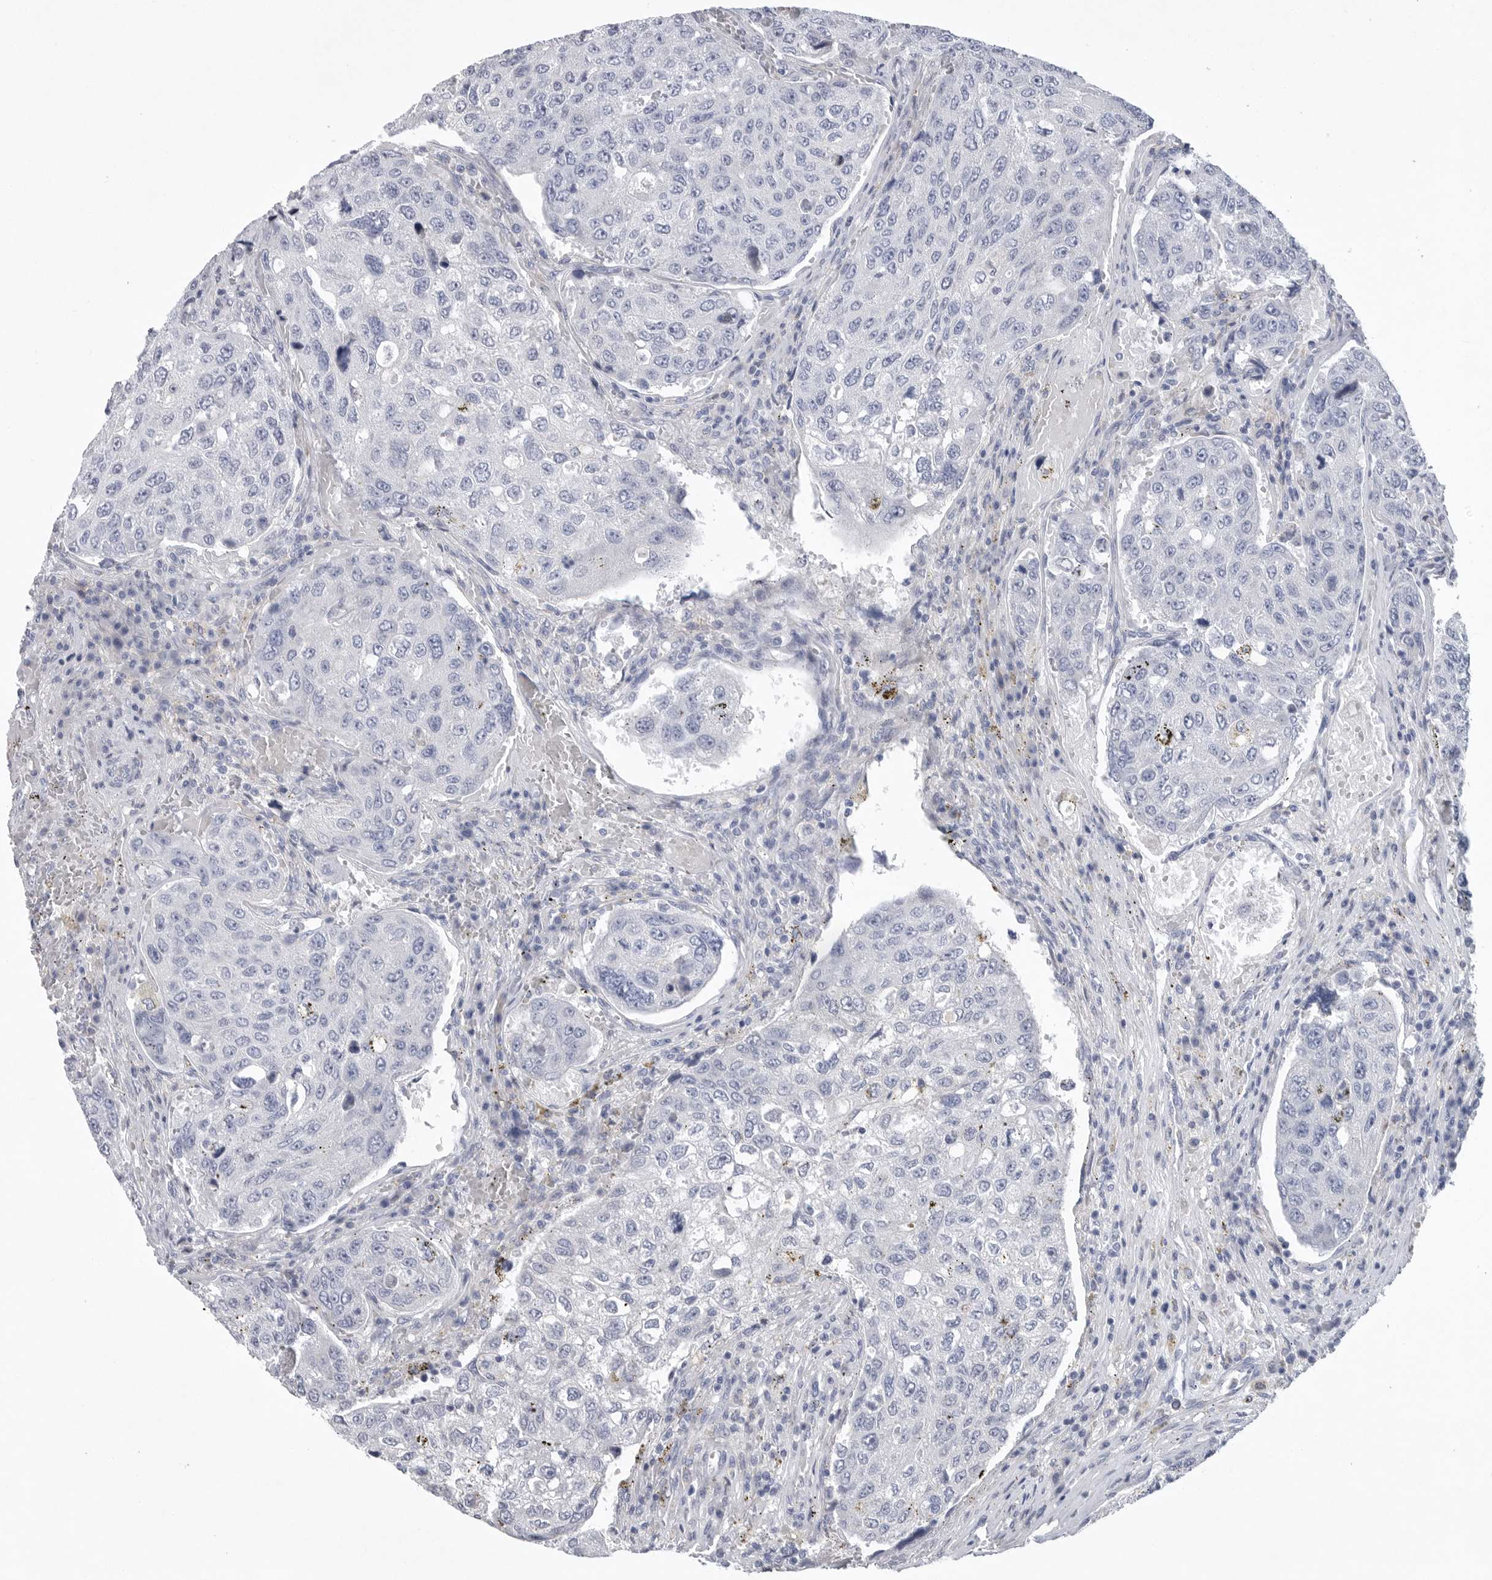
{"staining": {"intensity": "negative", "quantity": "none", "location": "none"}, "tissue": "urothelial cancer", "cell_type": "Tumor cells", "image_type": "cancer", "snomed": [{"axis": "morphology", "description": "Urothelial carcinoma, High grade"}, {"axis": "topography", "description": "Lymph node"}, {"axis": "topography", "description": "Urinary bladder"}], "caption": "Immunohistochemical staining of high-grade urothelial carcinoma displays no significant staining in tumor cells.", "gene": "CAMK2B", "patient": {"sex": "male", "age": 51}}